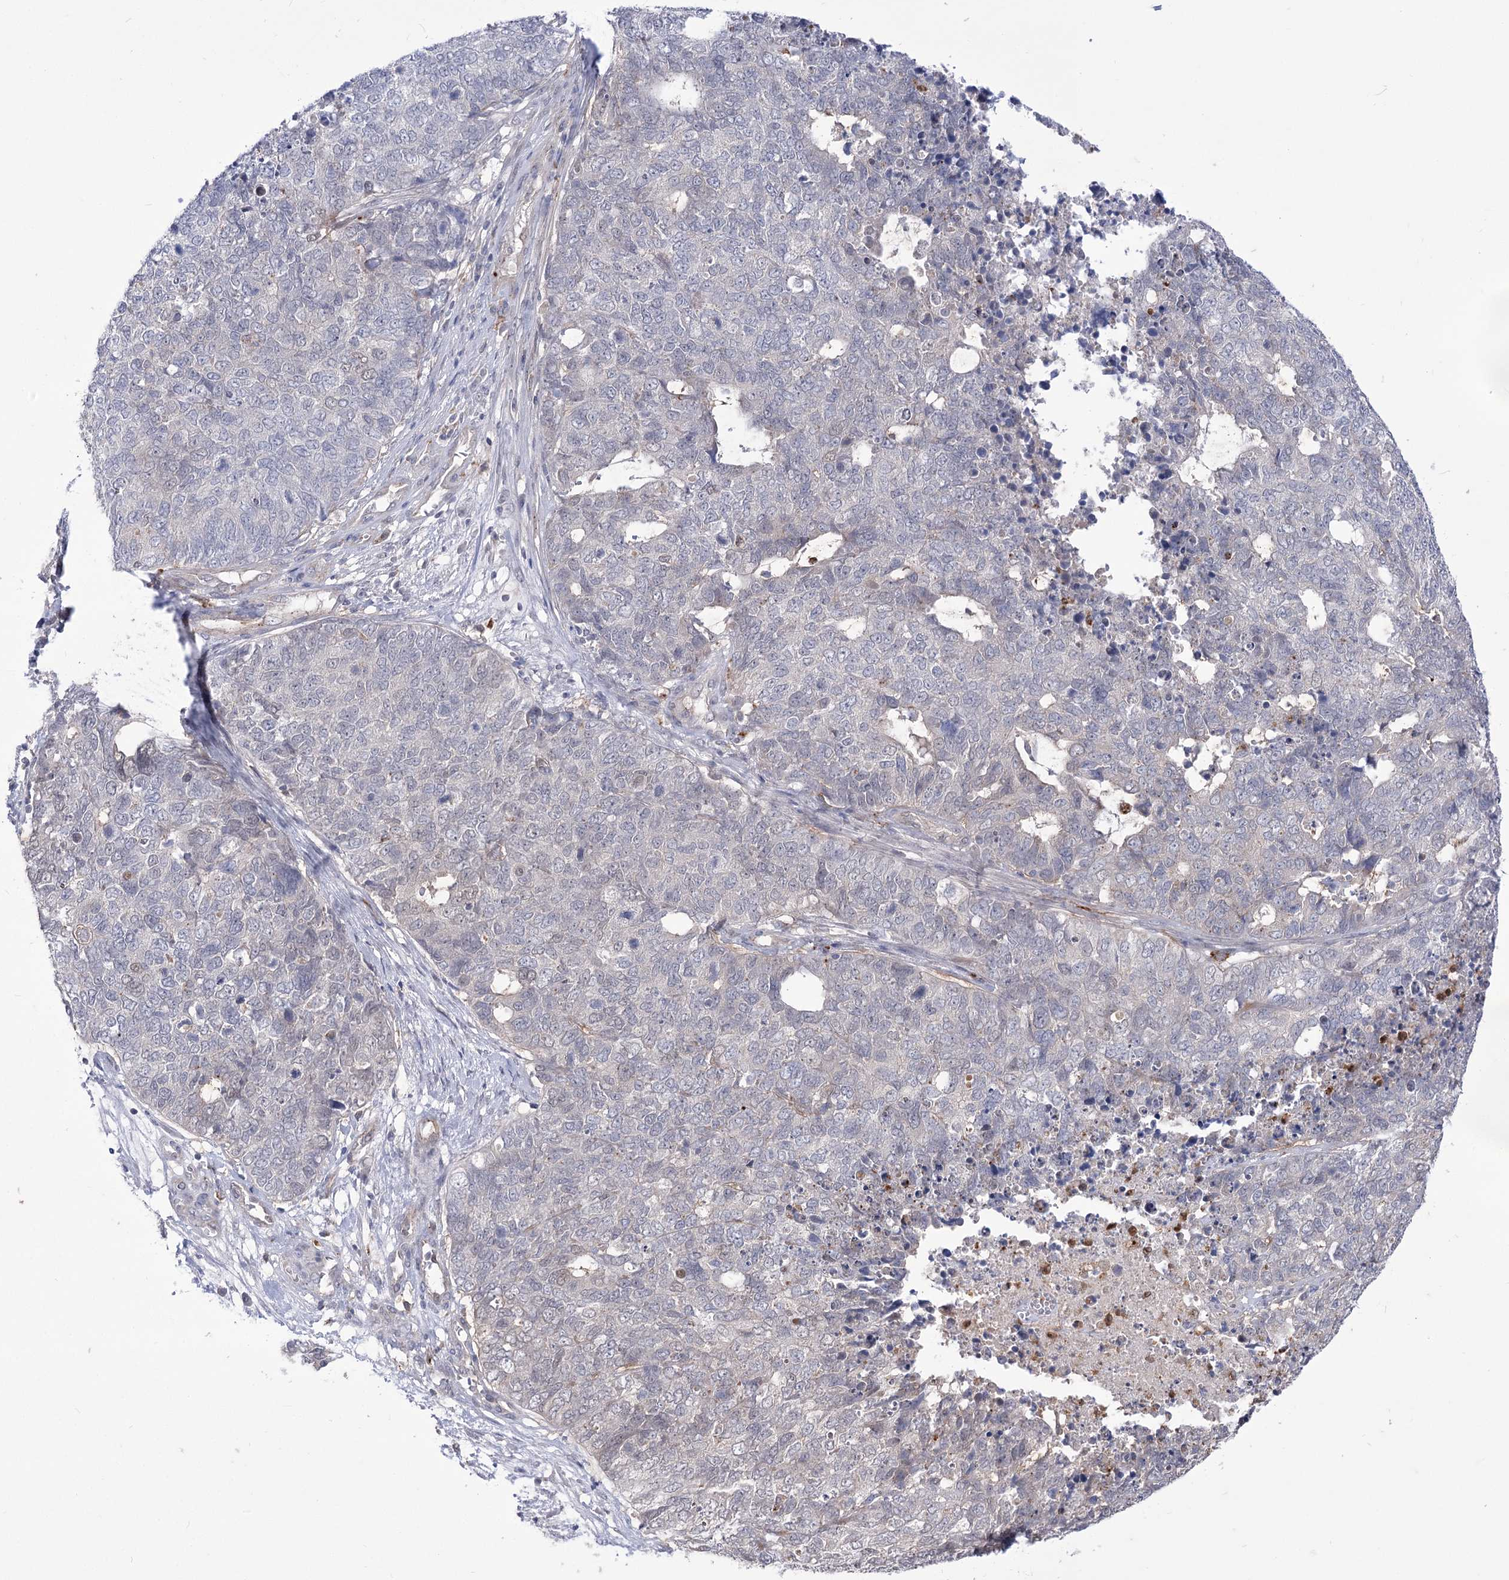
{"staining": {"intensity": "negative", "quantity": "none", "location": "none"}, "tissue": "cervical cancer", "cell_type": "Tumor cells", "image_type": "cancer", "snomed": [{"axis": "morphology", "description": "Squamous cell carcinoma, NOS"}, {"axis": "topography", "description": "Cervix"}], "caption": "DAB (3,3'-diaminobenzidine) immunohistochemical staining of squamous cell carcinoma (cervical) shows no significant staining in tumor cells.", "gene": "SIAE", "patient": {"sex": "female", "age": 63}}